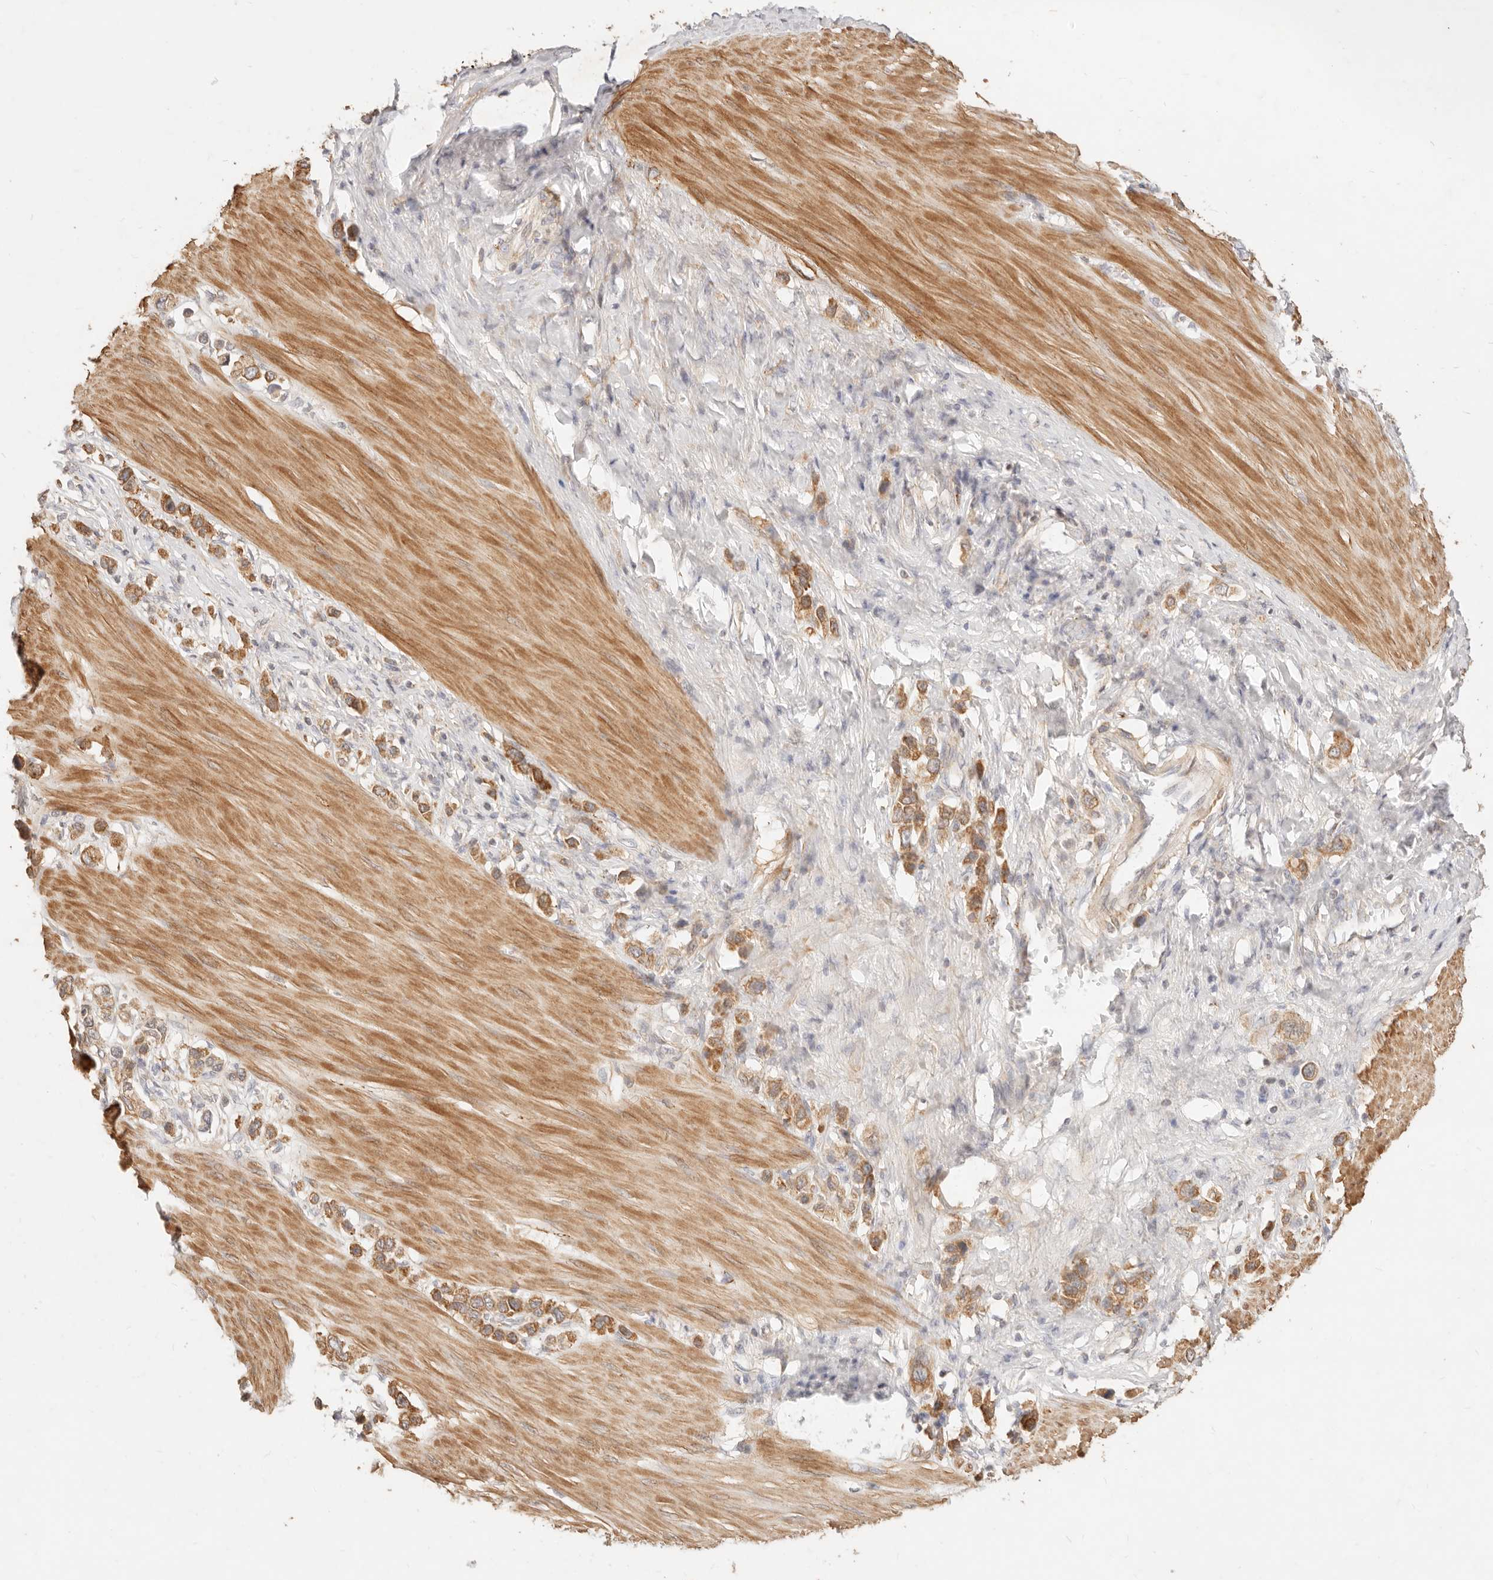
{"staining": {"intensity": "moderate", "quantity": ">75%", "location": "cytoplasmic/membranous"}, "tissue": "stomach cancer", "cell_type": "Tumor cells", "image_type": "cancer", "snomed": [{"axis": "morphology", "description": "Adenocarcinoma, NOS"}, {"axis": "topography", "description": "Stomach"}], "caption": "Moderate cytoplasmic/membranous expression is identified in approximately >75% of tumor cells in stomach adenocarcinoma. (brown staining indicates protein expression, while blue staining denotes nuclei).", "gene": "RUBCNL", "patient": {"sex": "female", "age": 65}}